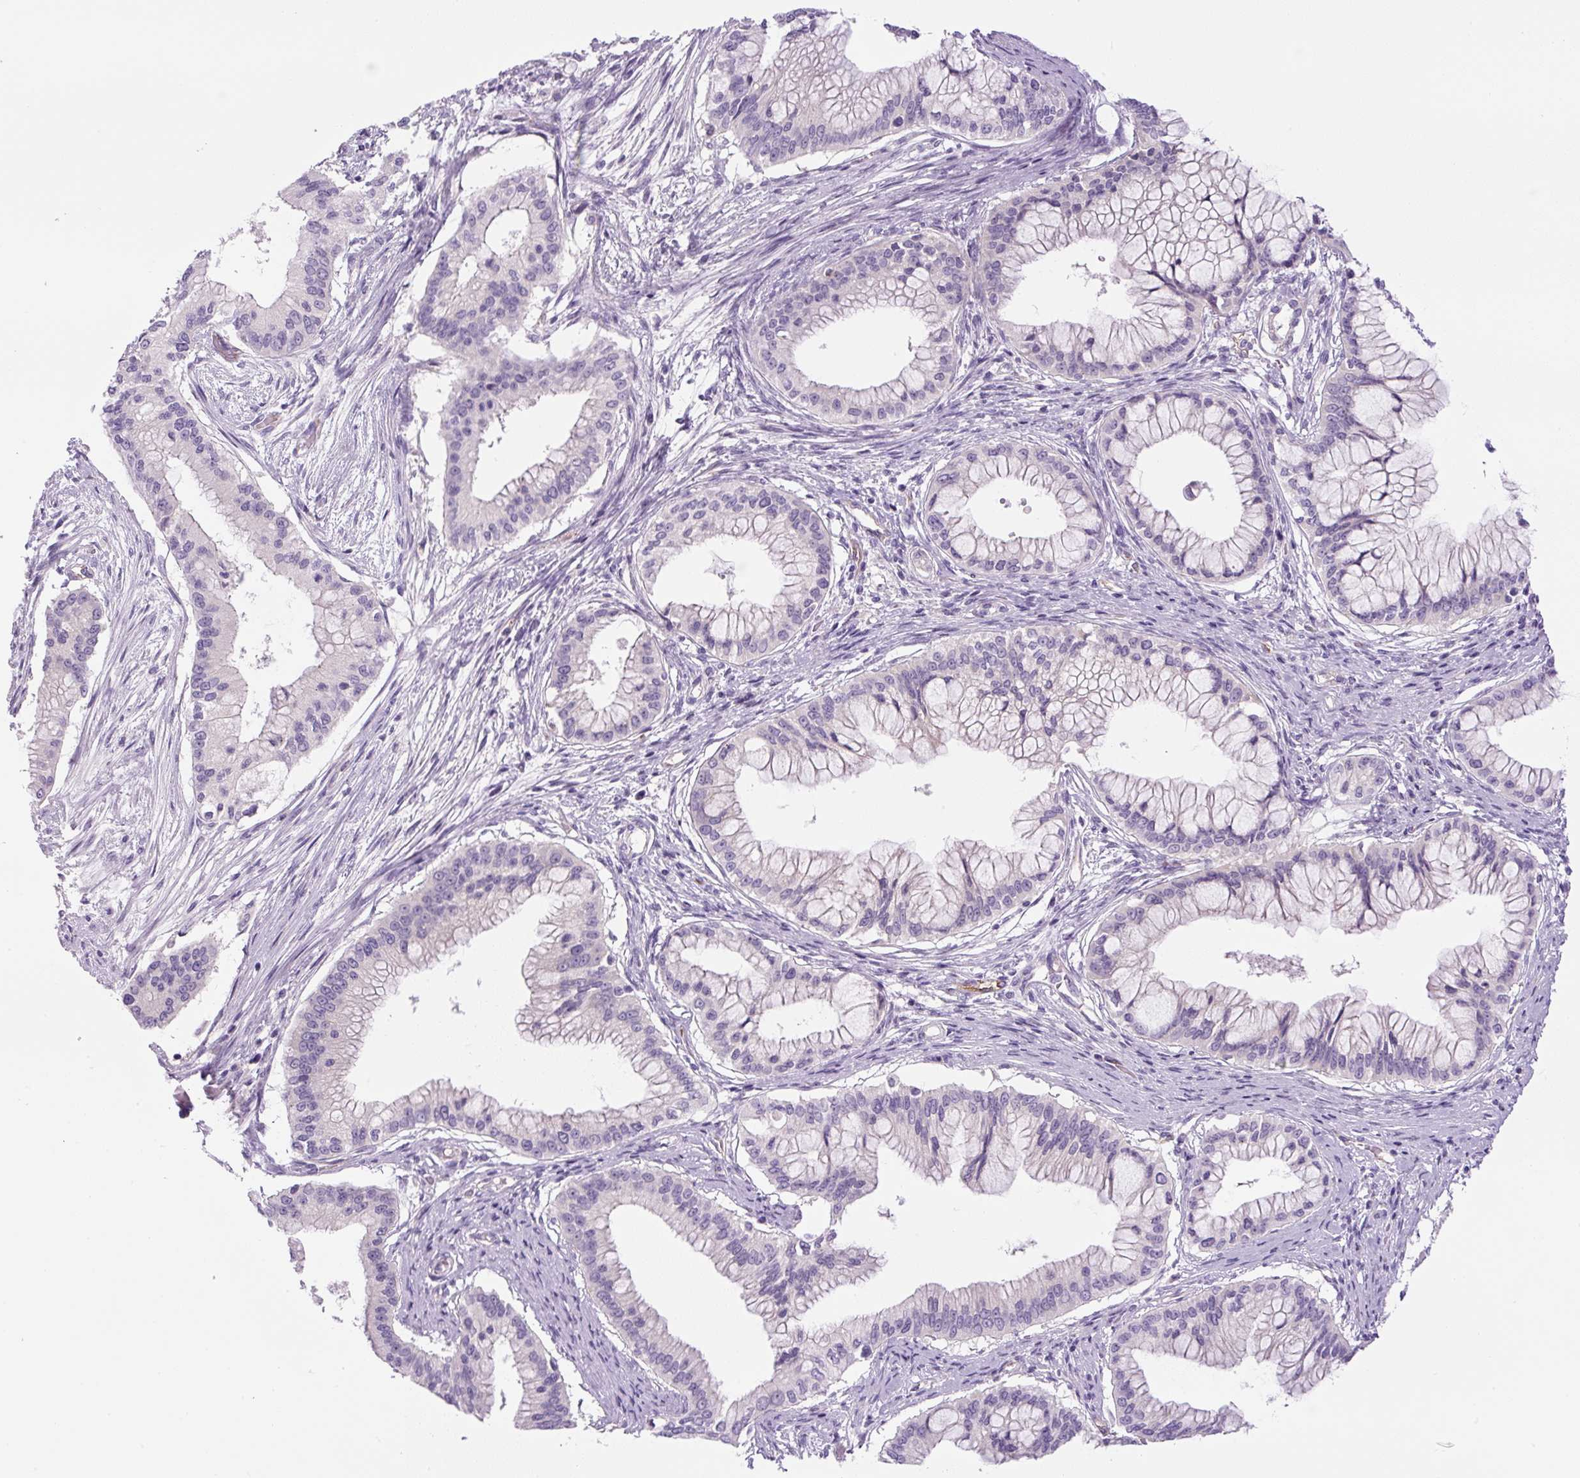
{"staining": {"intensity": "negative", "quantity": "none", "location": "none"}, "tissue": "pancreatic cancer", "cell_type": "Tumor cells", "image_type": "cancer", "snomed": [{"axis": "morphology", "description": "Adenocarcinoma, NOS"}, {"axis": "topography", "description": "Pancreas"}], "caption": "The image reveals no staining of tumor cells in pancreatic adenocarcinoma.", "gene": "RSPO4", "patient": {"sex": "male", "age": 46}}